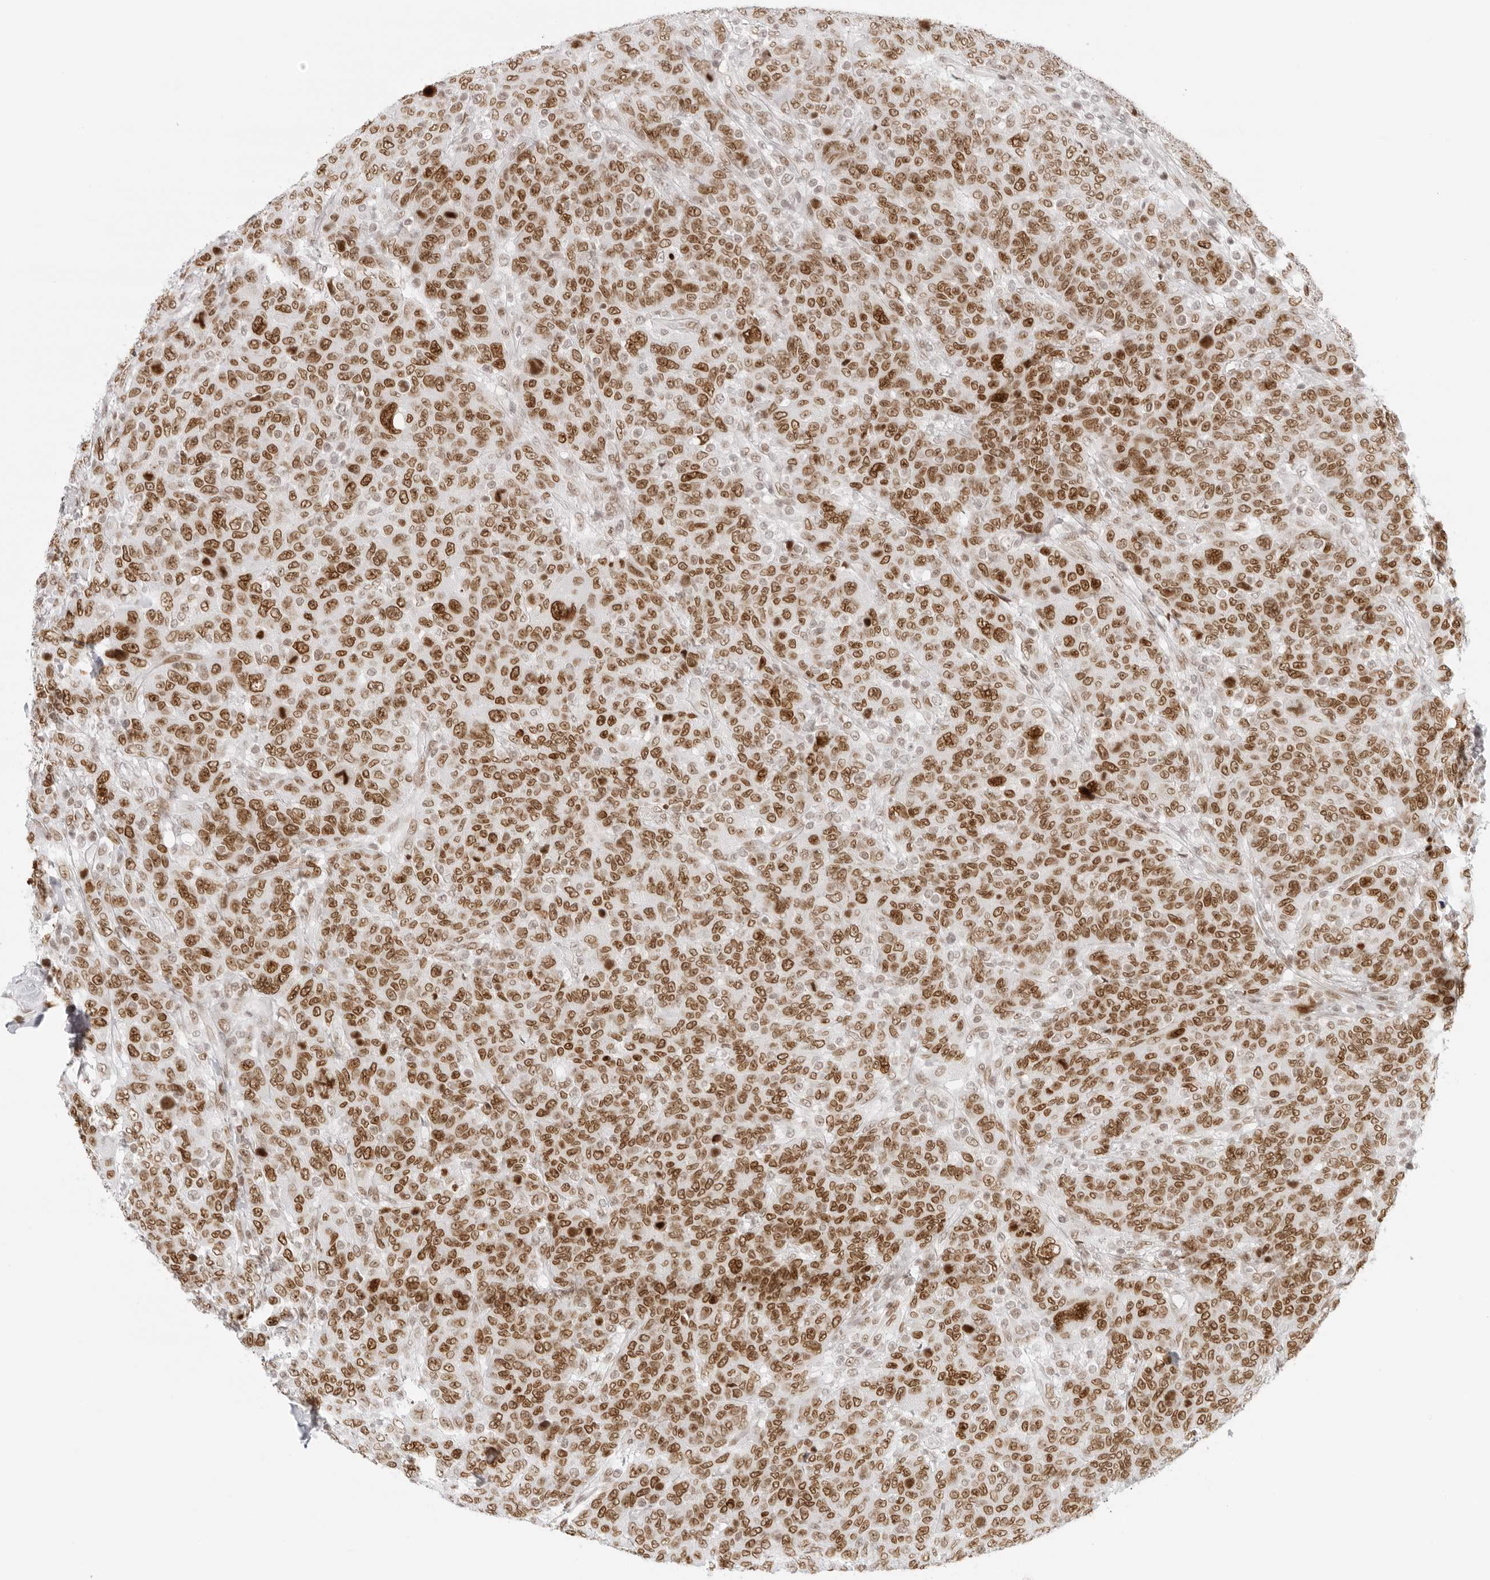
{"staining": {"intensity": "strong", "quantity": ">75%", "location": "nuclear"}, "tissue": "breast cancer", "cell_type": "Tumor cells", "image_type": "cancer", "snomed": [{"axis": "morphology", "description": "Duct carcinoma"}, {"axis": "topography", "description": "Breast"}], "caption": "A brown stain labels strong nuclear expression of a protein in human breast infiltrating ductal carcinoma tumor cells.", "gene": "RCC1", "patient": {"sex": "female", "age": 37}}